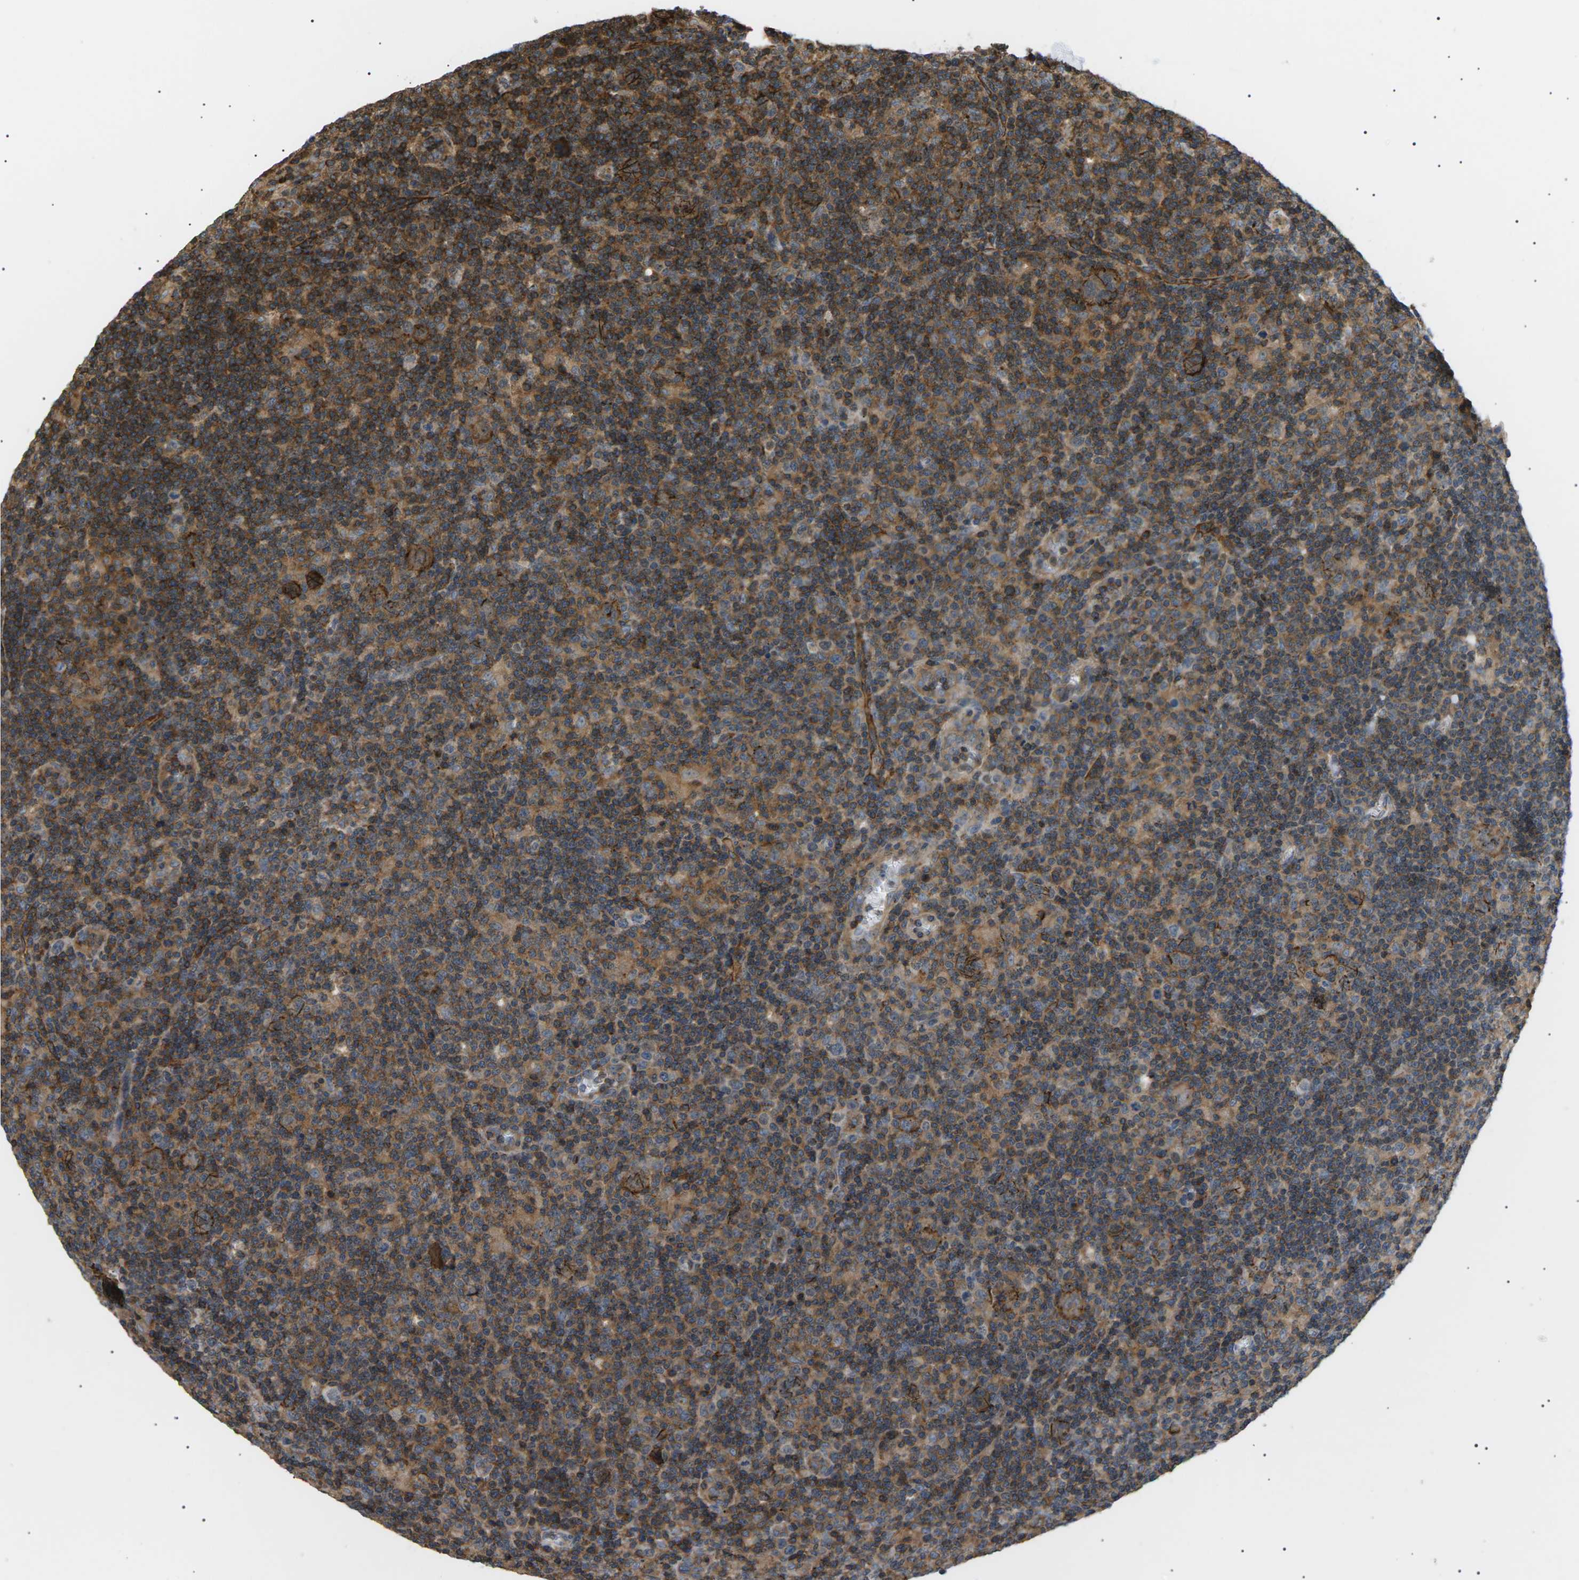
{"staining": {"intensity": "moderate", "quantity": ">75%", "location": "cytoplasmic/membranous"}, "tissue": "lymphoma", "cell_type": "Tumor cells", "image_type": "cancer", "snomed": [{"axis": "morphology", "description": "Hodgkin's disease, NOS"}, {"axis": "topography", "description": "Lymph node"}], "caption": "Lymphoma stained with a brown dye reveals moderate cytoplasmic/membranous positive expression in about >75% of tumor cells.", "gene": "TMTC4", "patient": {"sex": "female", "age": 57}}